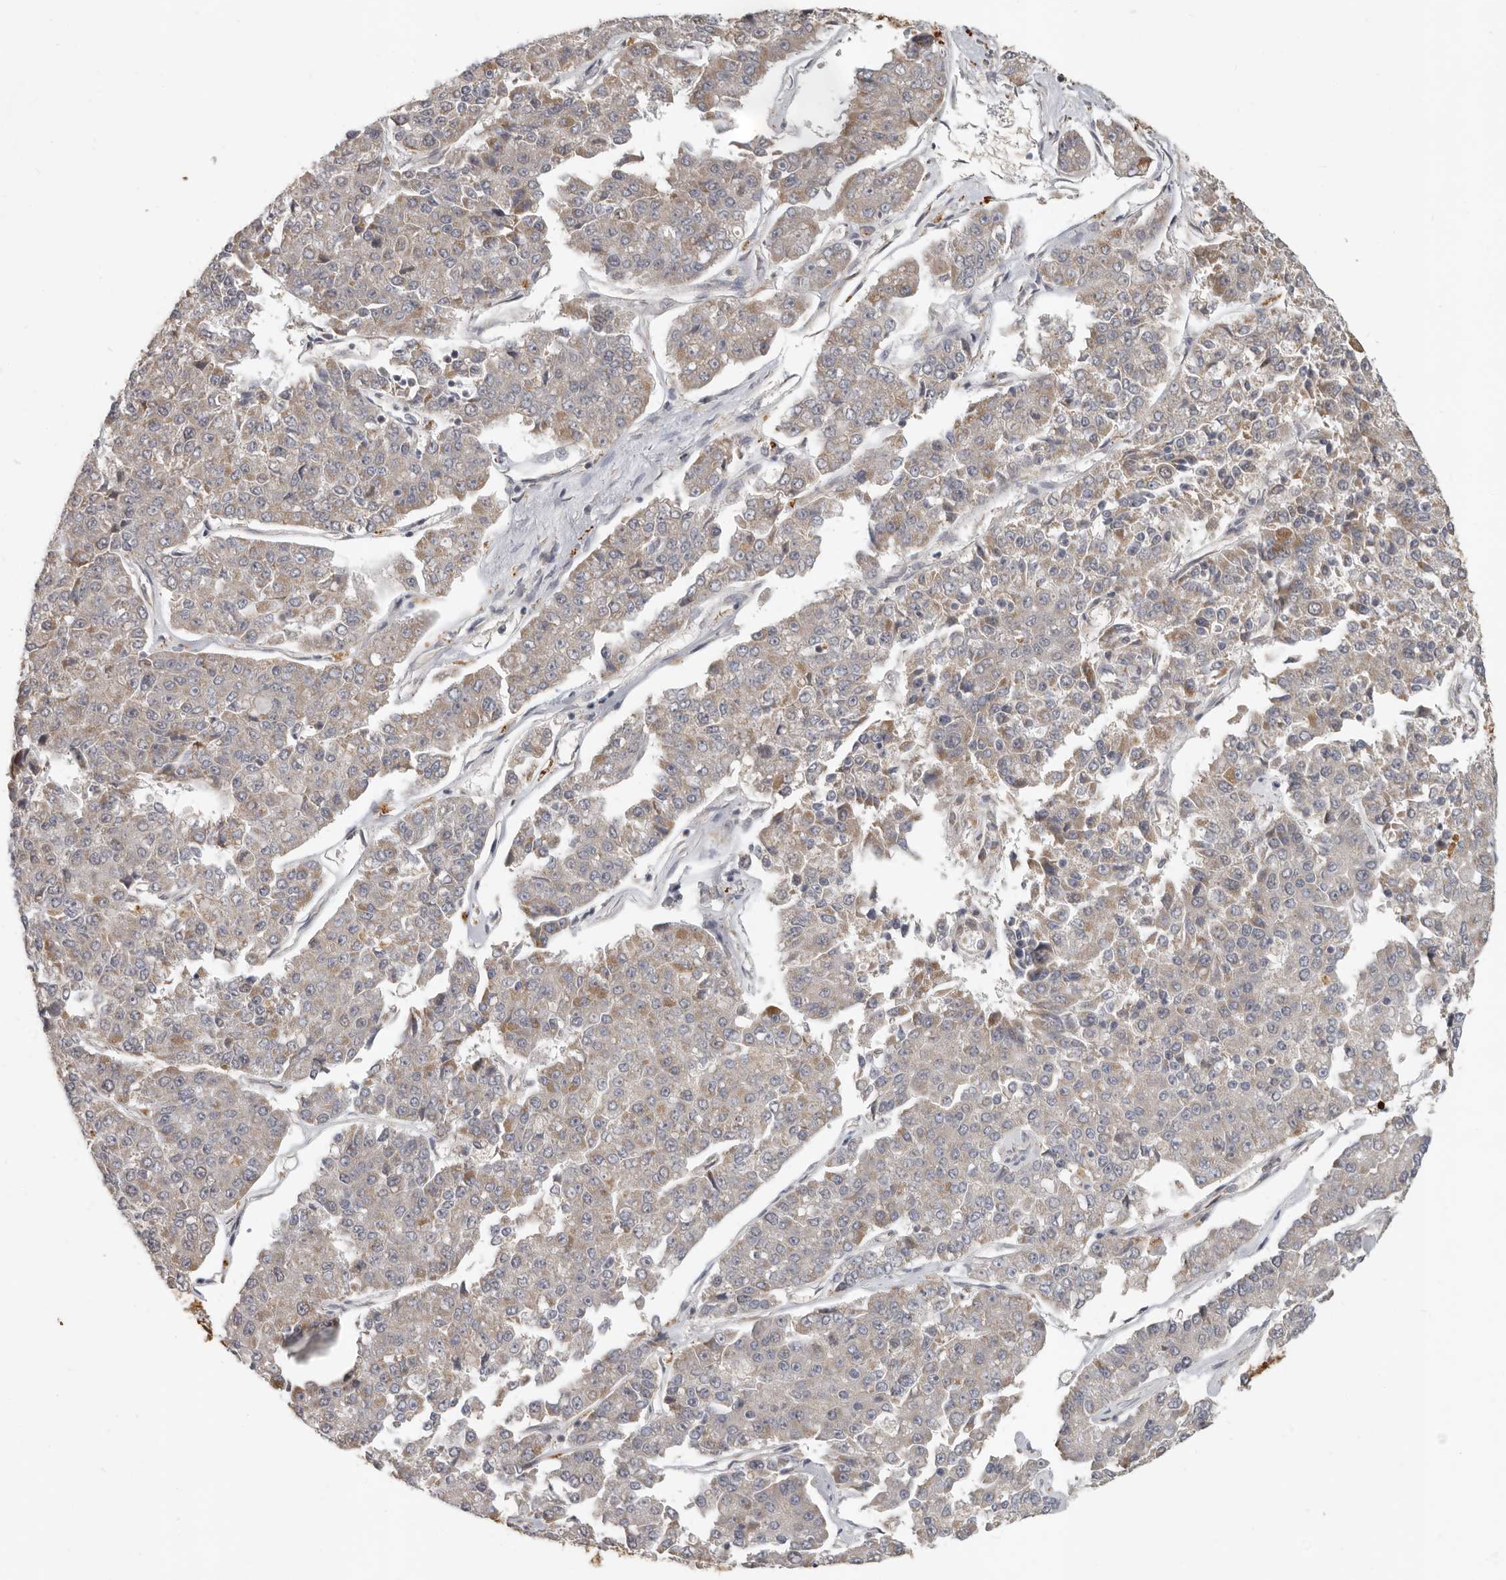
{"staining": {"intensity": "moderate", "quantity": "<25%", "location": "cytoplasmic/membranous"}, "tissue": "pancreatic cancer", "cell_type": "Tumor cells", "image_type": "cancer", "snomed": [{"axis": "morphology", "description": "Adenocarcinoma, NOS"}, {"axis": "topography", "description": "Pancreas"}], "caption": "High-power microscopy captured an IHC micrograph of pancreatic cancer (adenocarcinoma), revealing moderate cytoplasmic/membranous positivity in about <25% of tumor cells. (IHC, brightfield microscopy, high magnification).", "gene": "UNK", "patient": {"sex": "male", "age": 50}}